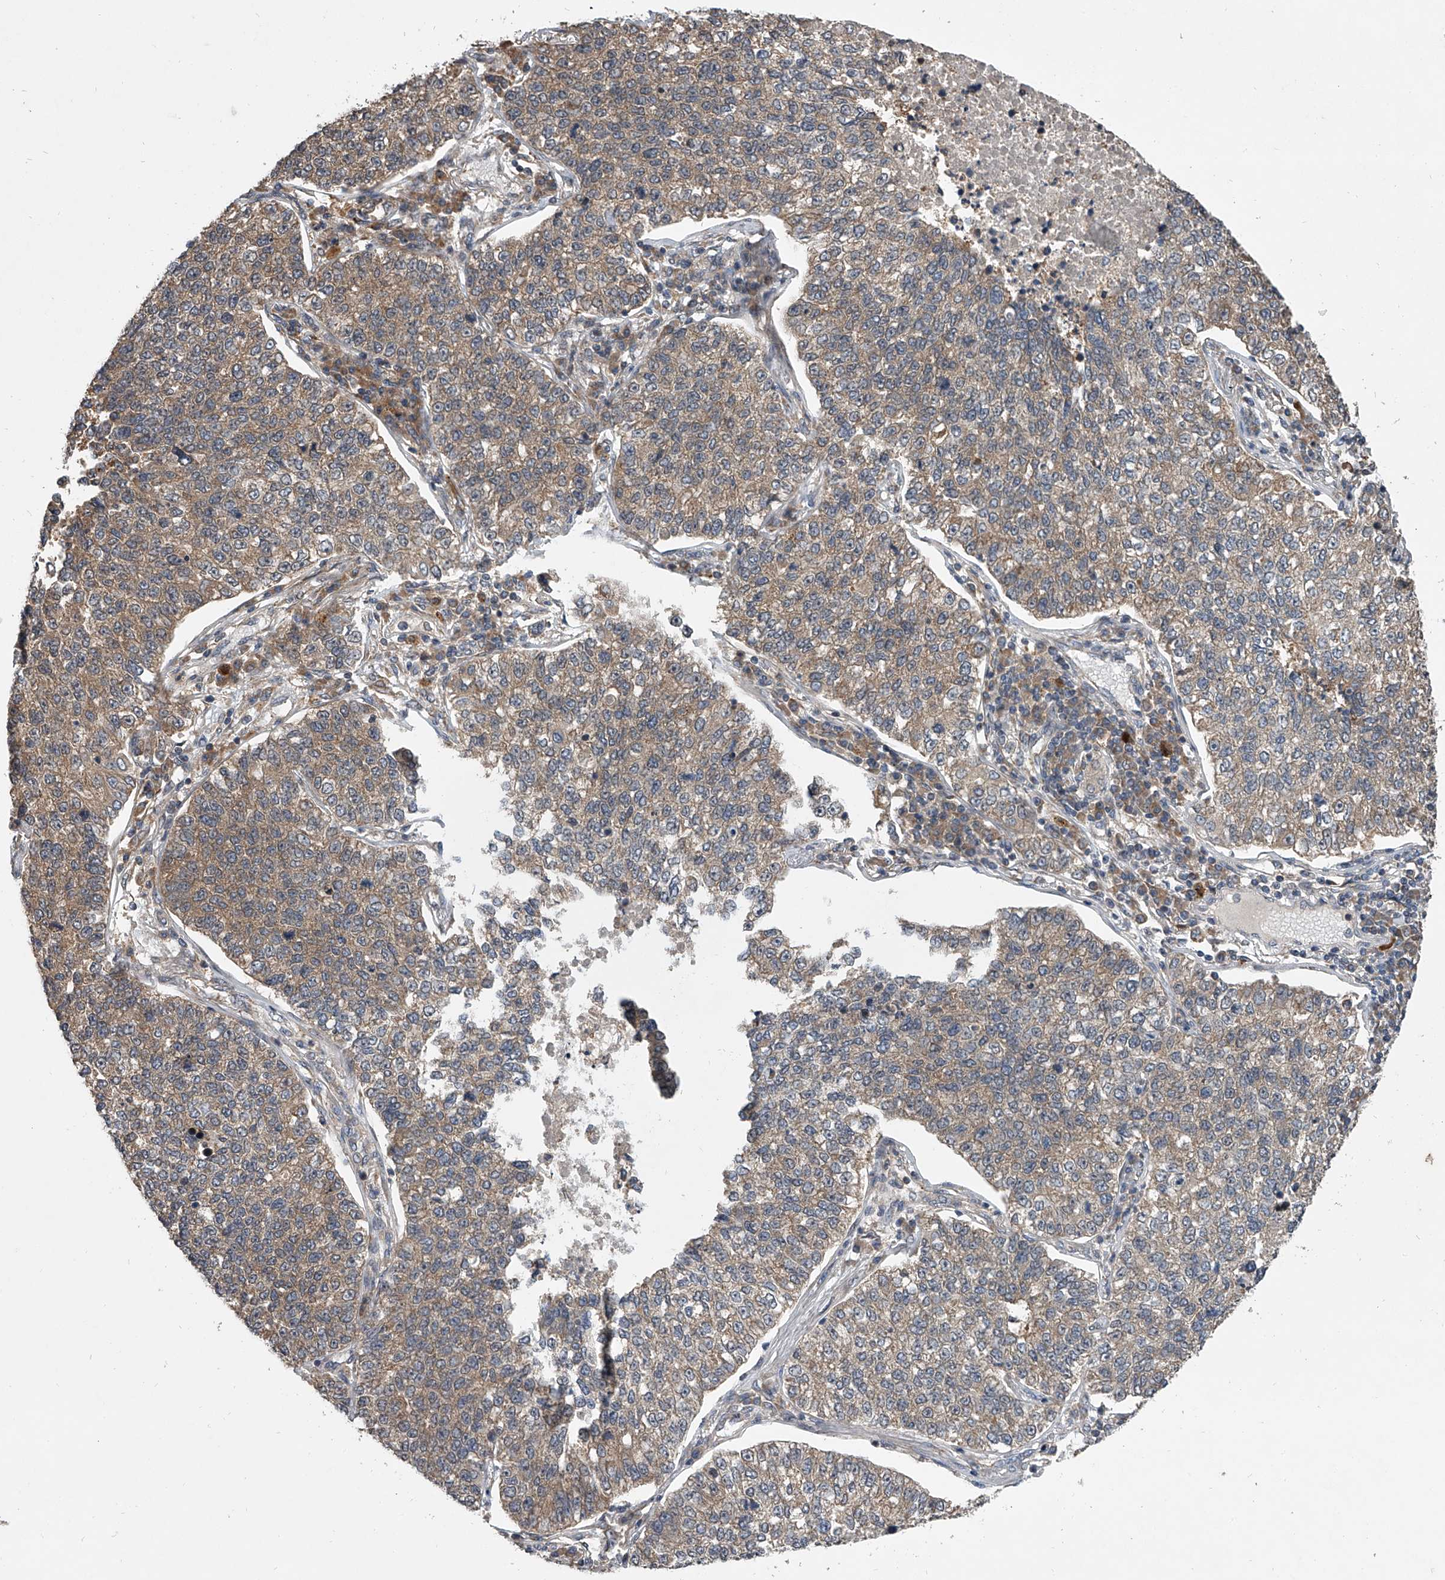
{"staining": {"intensity": "weak", "quantity": ">75%", "location": "cytoplasmic/membranous"}, "tissue": "lung cancer", "cell_type": "Tumor cells", "image_type": "cancer", "snomed": [{"axis": "morphology", "description": "Adenocarcinoma, NOS"}, {"axis": "topography", "description": "Lung"}], "caption": "A brown stain shows weak cytoplasmic/membranous expression of a protein in lung cancer (adenocarcinoma) tumor cells.", "gene": "GEMIN8", "patient": {"sex": "male", "age": 49}}